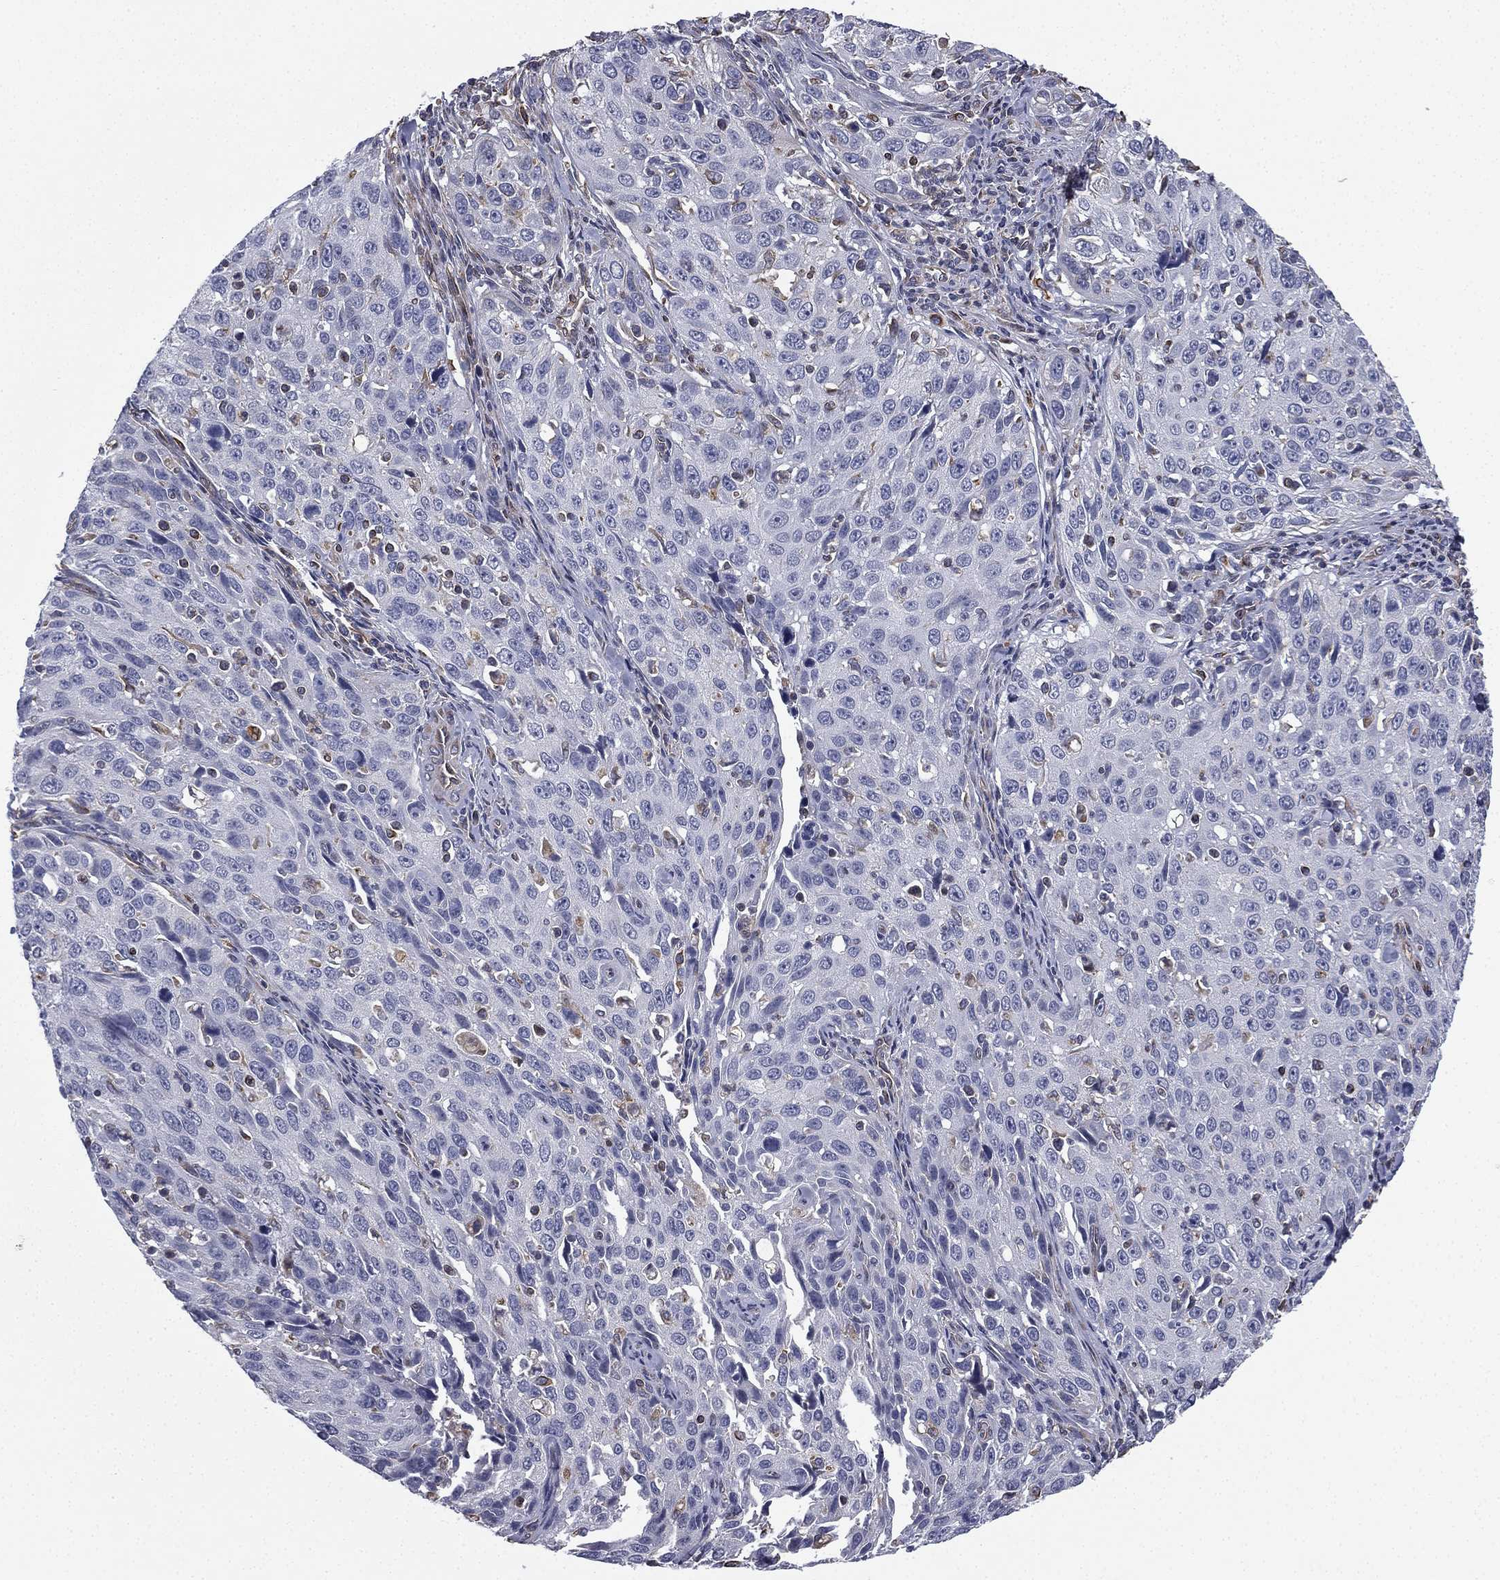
{"staining": {"intensity": "negative", "quantity": "none", "location": "none"}, "tissue": "cervical cancer", "cell_type": "Tumor cells", "image_type": "cancer", "snomed": [{"axis": "morphology", "description": "Squamous cell carcinoma, NOS"}, {"axis": "topography", "description": "Cervix"}], "caption": "Protein analysis of cervical squamous cell carcinoma reveals no significant staining in tumor cells.", "gene": "SCUBE1", "patient": {"sex": "female", "age": 26}}